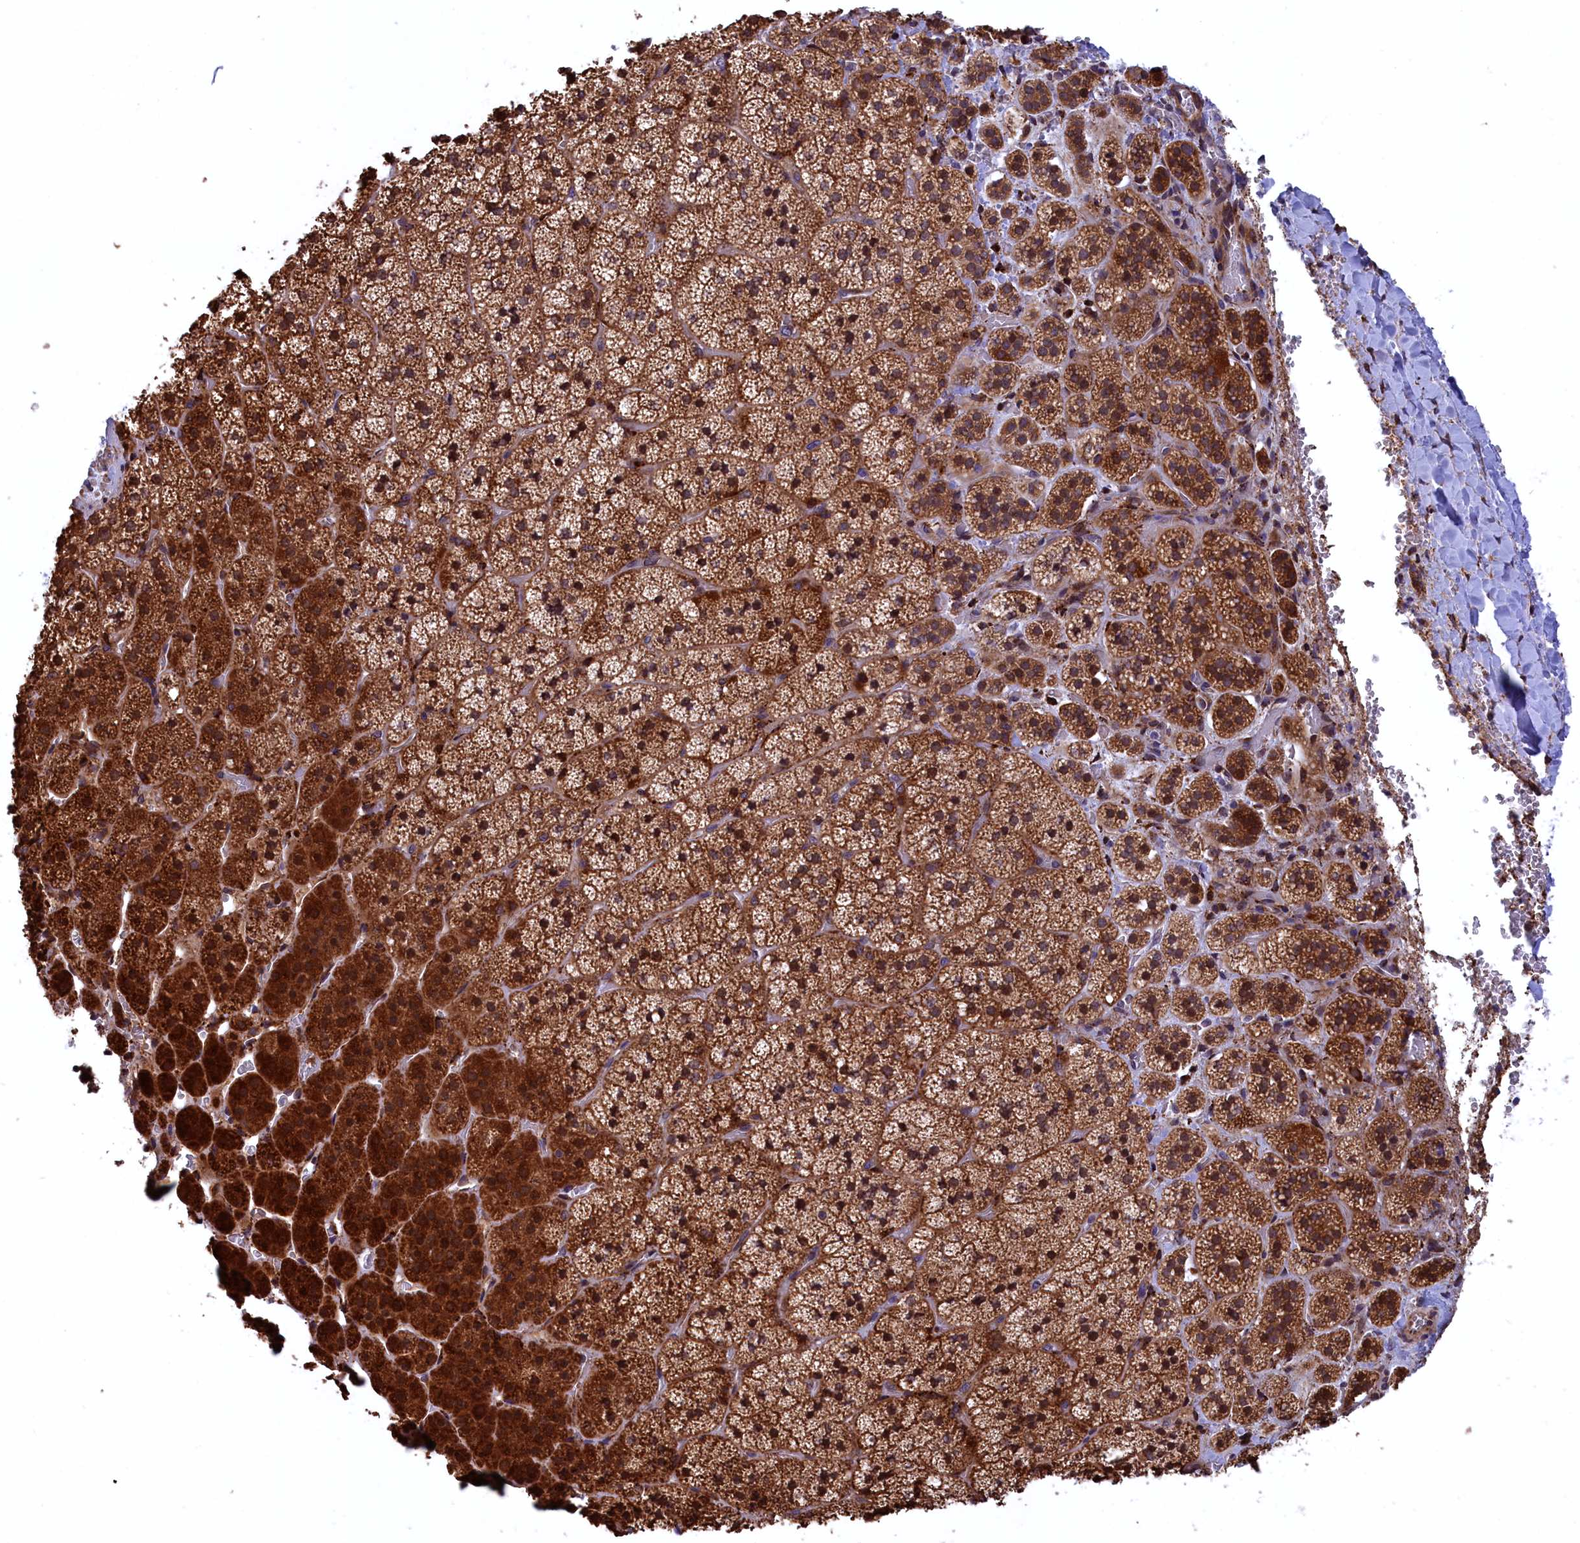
{"staining": {"intensity": "strong", "quantity": ">75%", "location": "cytoplasmic/membranous"}, "tissue": "adrenal gland", "cell_type": "Glandular cells", "image_type": "normal", "snomed": [{"axis": "morphology", "description": "Normal tissue, NOS"}, {"axis": "topography", "description": "Adrenal gland"}], "caption": "This image exhibits unremarkable adrenal gland stained with IHC to label a protein in brown. The cytoplasmic/membranous of glandular cells show strong positivity for the protein. Nuclei are counter-stained blue.", "gene": "PLA2G4C", "patient": {"sex": "female", "age": 44}}